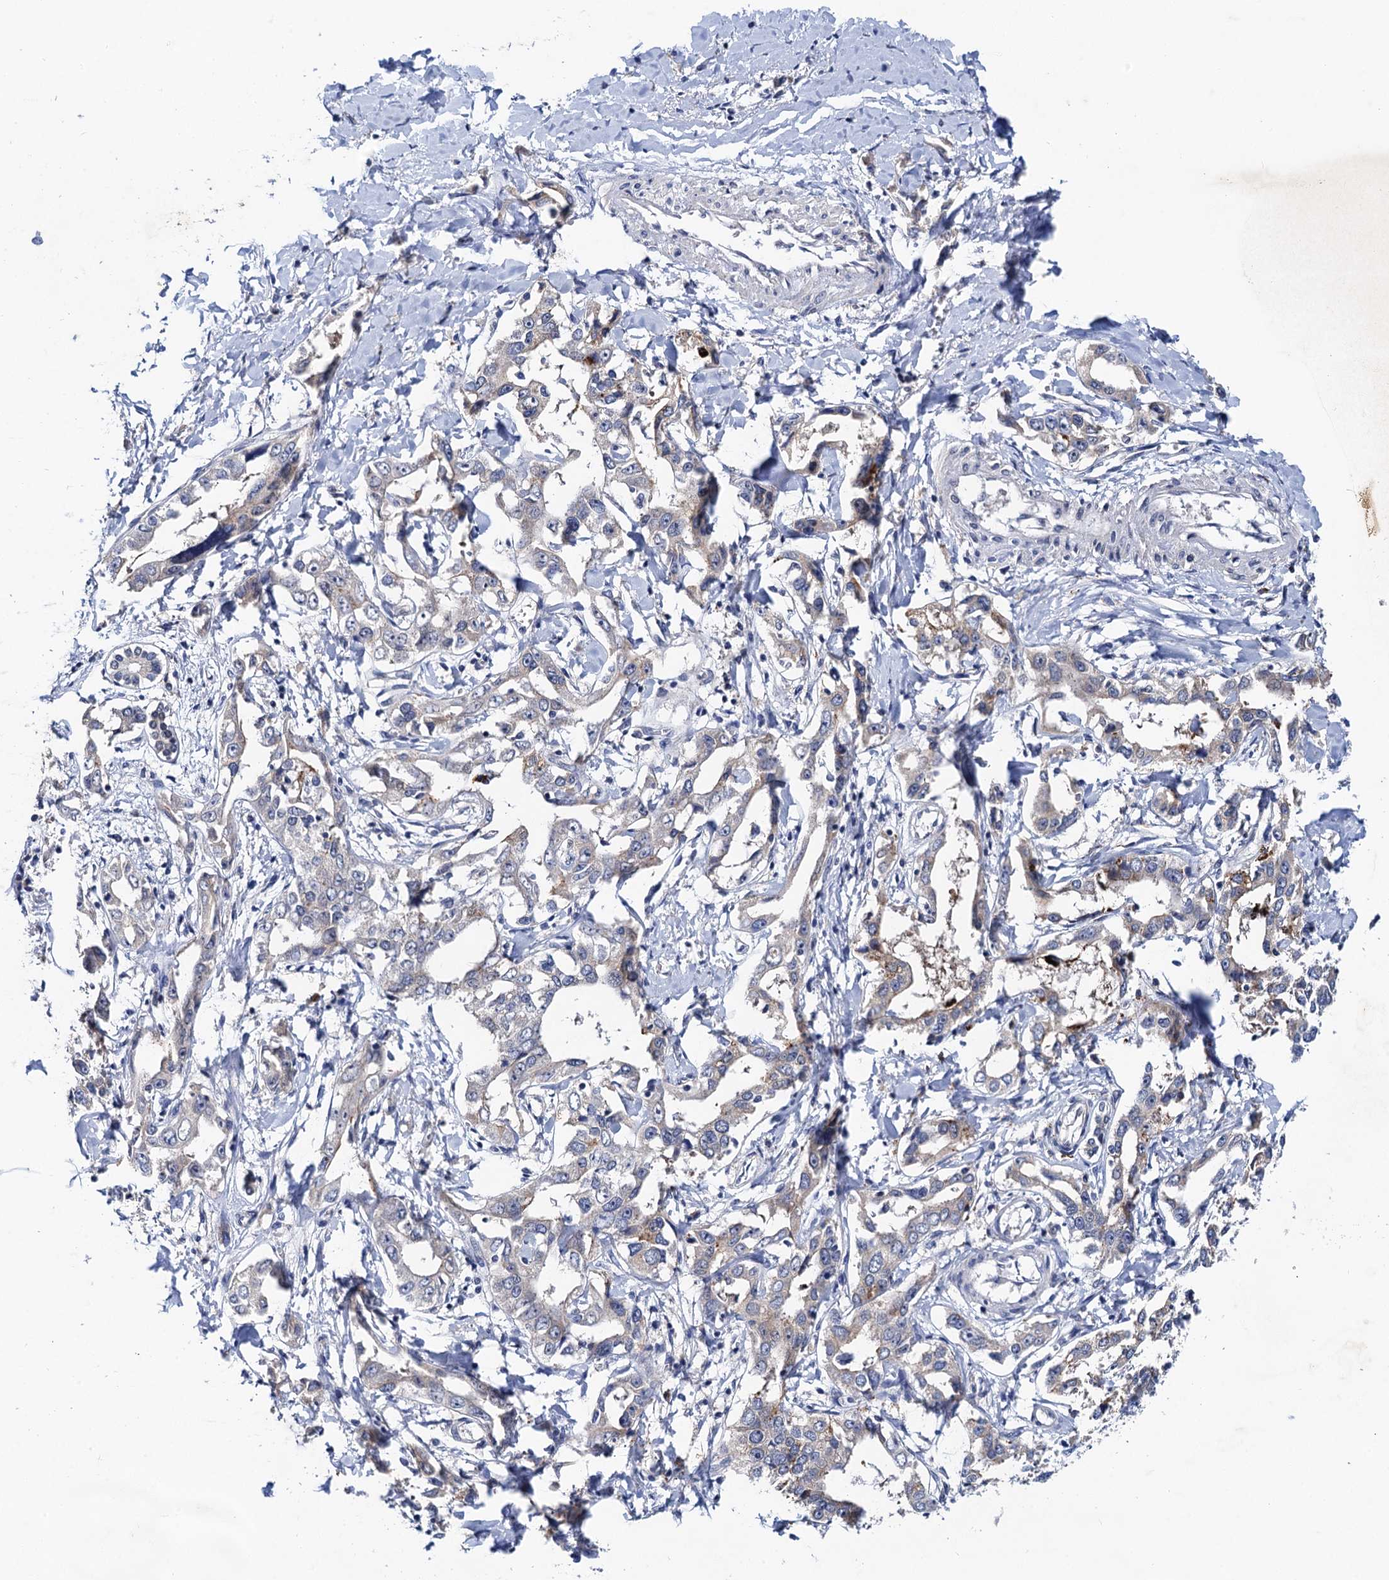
{"staining": {"intensity": "negative", "quantity": "none", "location": "none"}, "tissue": "liver cancer", "cell_type": "Tumor cells", "image_type": "cancer", "snomed": [{"axis": "morphology", "description": "Cholangiocarcinoma"}, {"axis": "topography", "description": "Liver"}], "caption": "This photomicrograph is of cholangiocarcinoma (liver) stained with immunohistochemistry (IHC) to label a protein in brown with the nuclei are counter-stained blue. There is no staining in tumor cells.", "gene": "TMEM39B", "patient": {"sex": "male", "age": 59}}